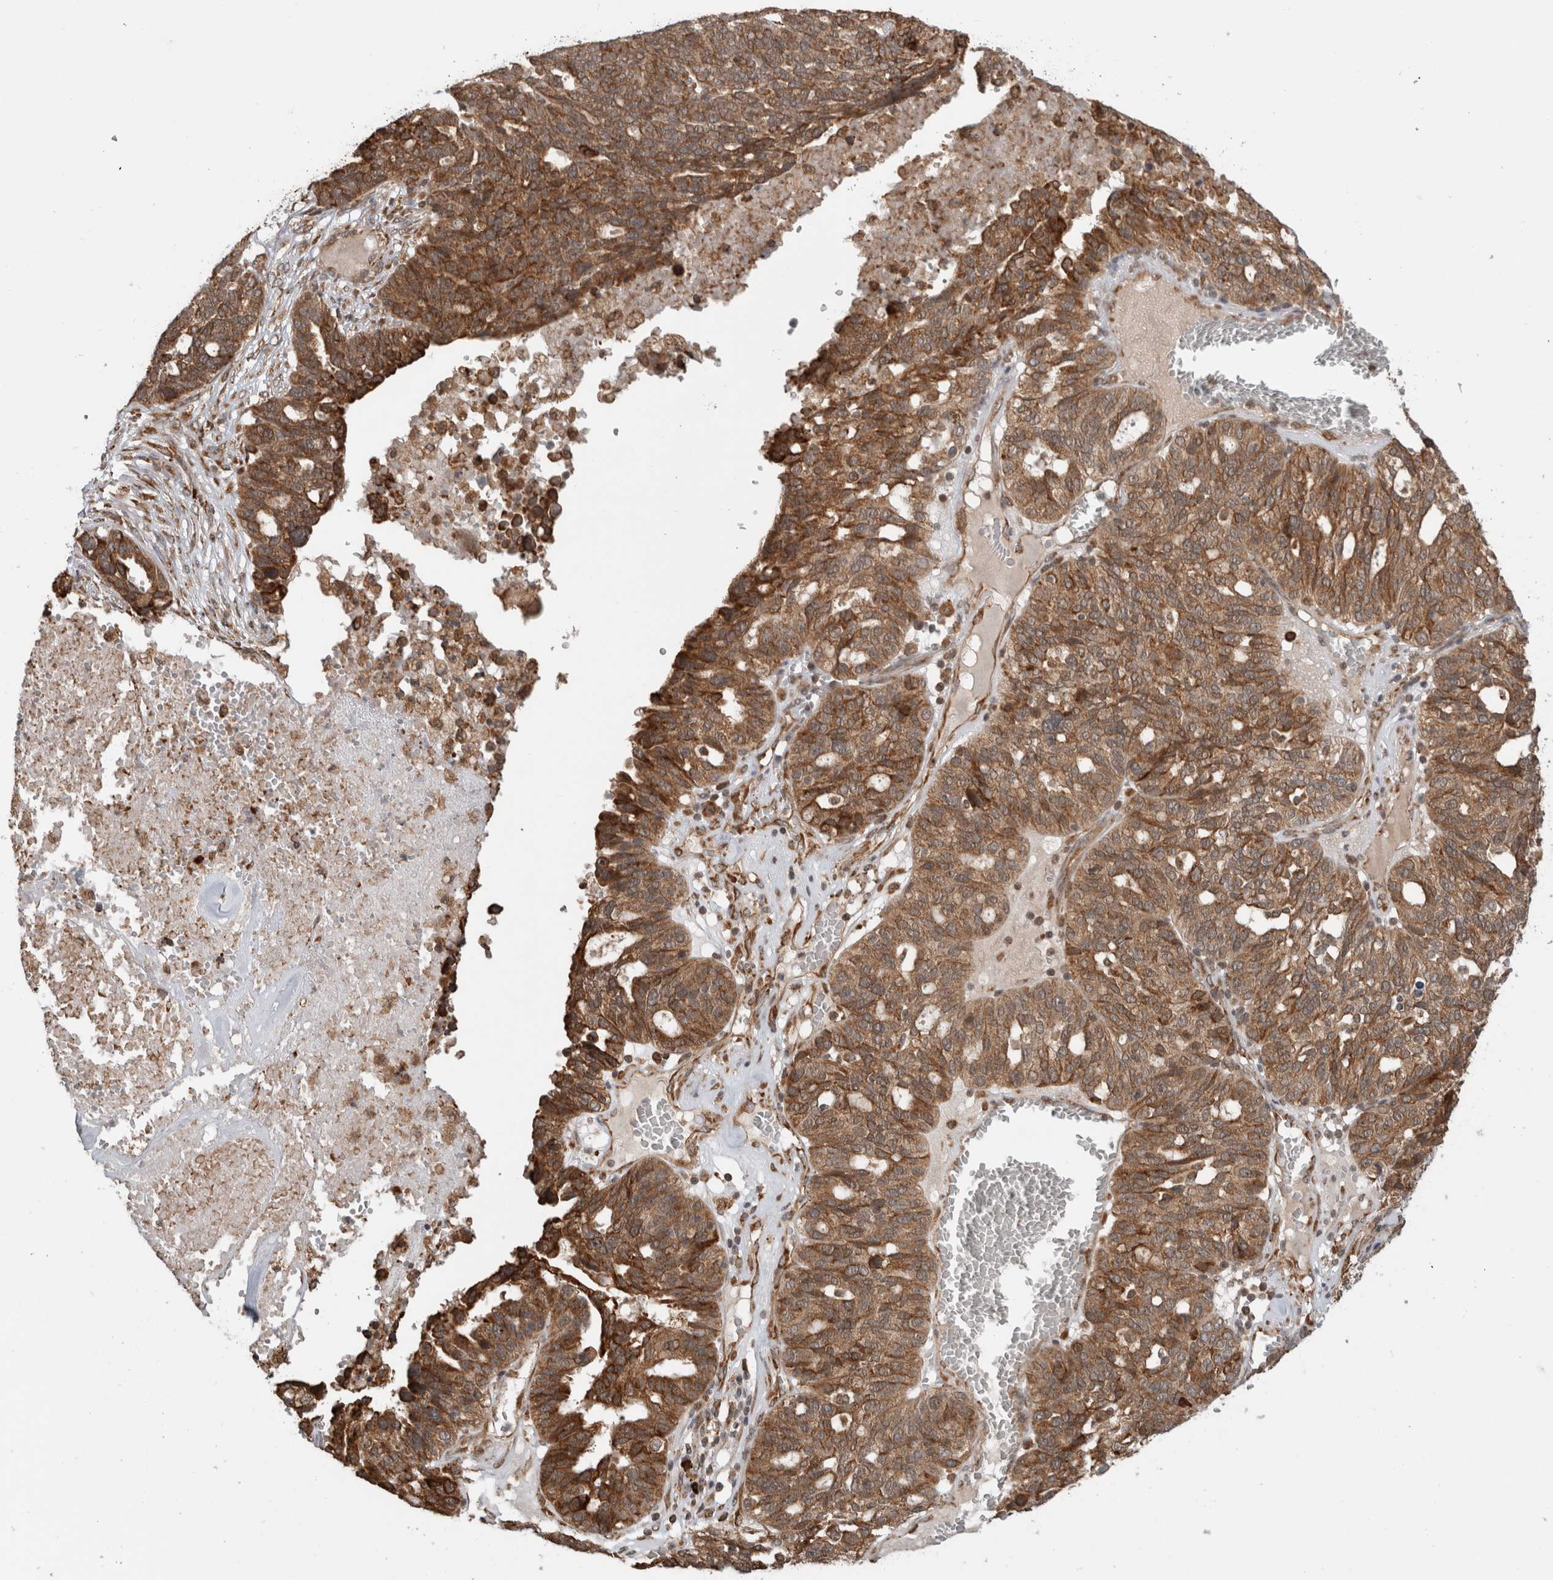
{"staining": {"intensity": "moderate", "quantity": ">75%", "location": "cytoplasmic/membranous"}, "tissue": "ovarian cancer", "cell_type": "Tumor cells", "image_type": "cancer", "snomed": [{"axis": "morphology", "description": "Cystadenocarcinoma, serous, NOS"}, {"axis": "topography", "description": "Ovary"}], "caption": "Immunohistochemistry (DAB) staining of human serous cystadenocarcinoma (ovarian) reveals moderate cytoplasmic/membranous protein staining in about >75% of tumor cells. (IHC, brightfield microscopy, high magnification).", "gene": "MS4A7", "patient": {"sex": "female", "age": 59}}